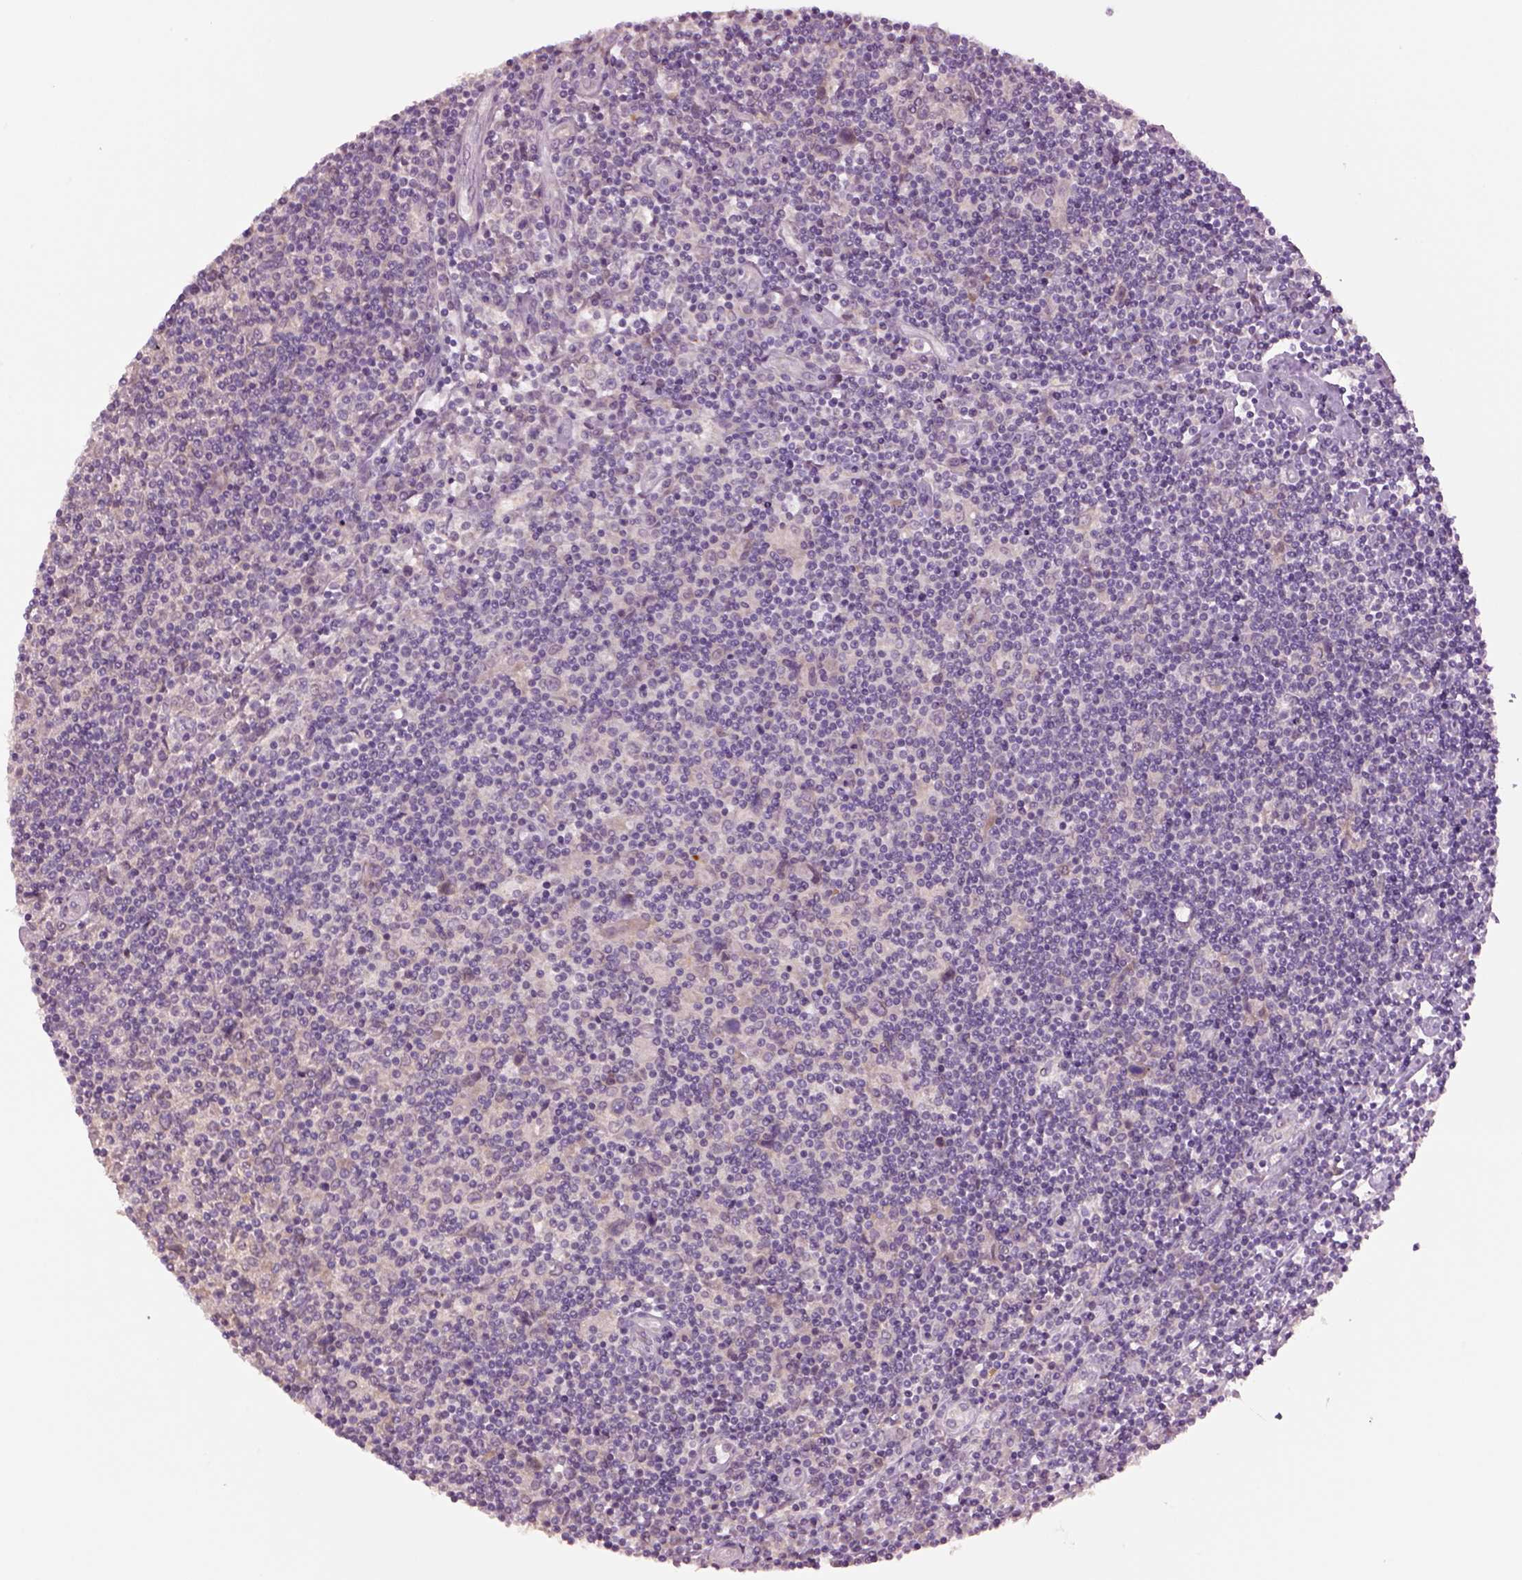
{"staining": {"intensity": "negative", "quantity": "none", "location": "none"}, "tissue": "lymphoma", "cell_type": "Tumor cells", "image_type": "cancer", "snomed": [{"axis": "morphology", "description": "Hodgkin's disease, NOS"}, {"axis": "topography", "description": "Lymph node"}], "caption": "Immunohistochemistry (IHC) micrograph of neoplastic tissue: Hodgkin's disease stained with DAB (3,3'-diaminobenzidine) demonstrates no significant protein expression in tumor cells.", "gene": "CLPSL1", "patient": {"sex": "male", "age": 40}}